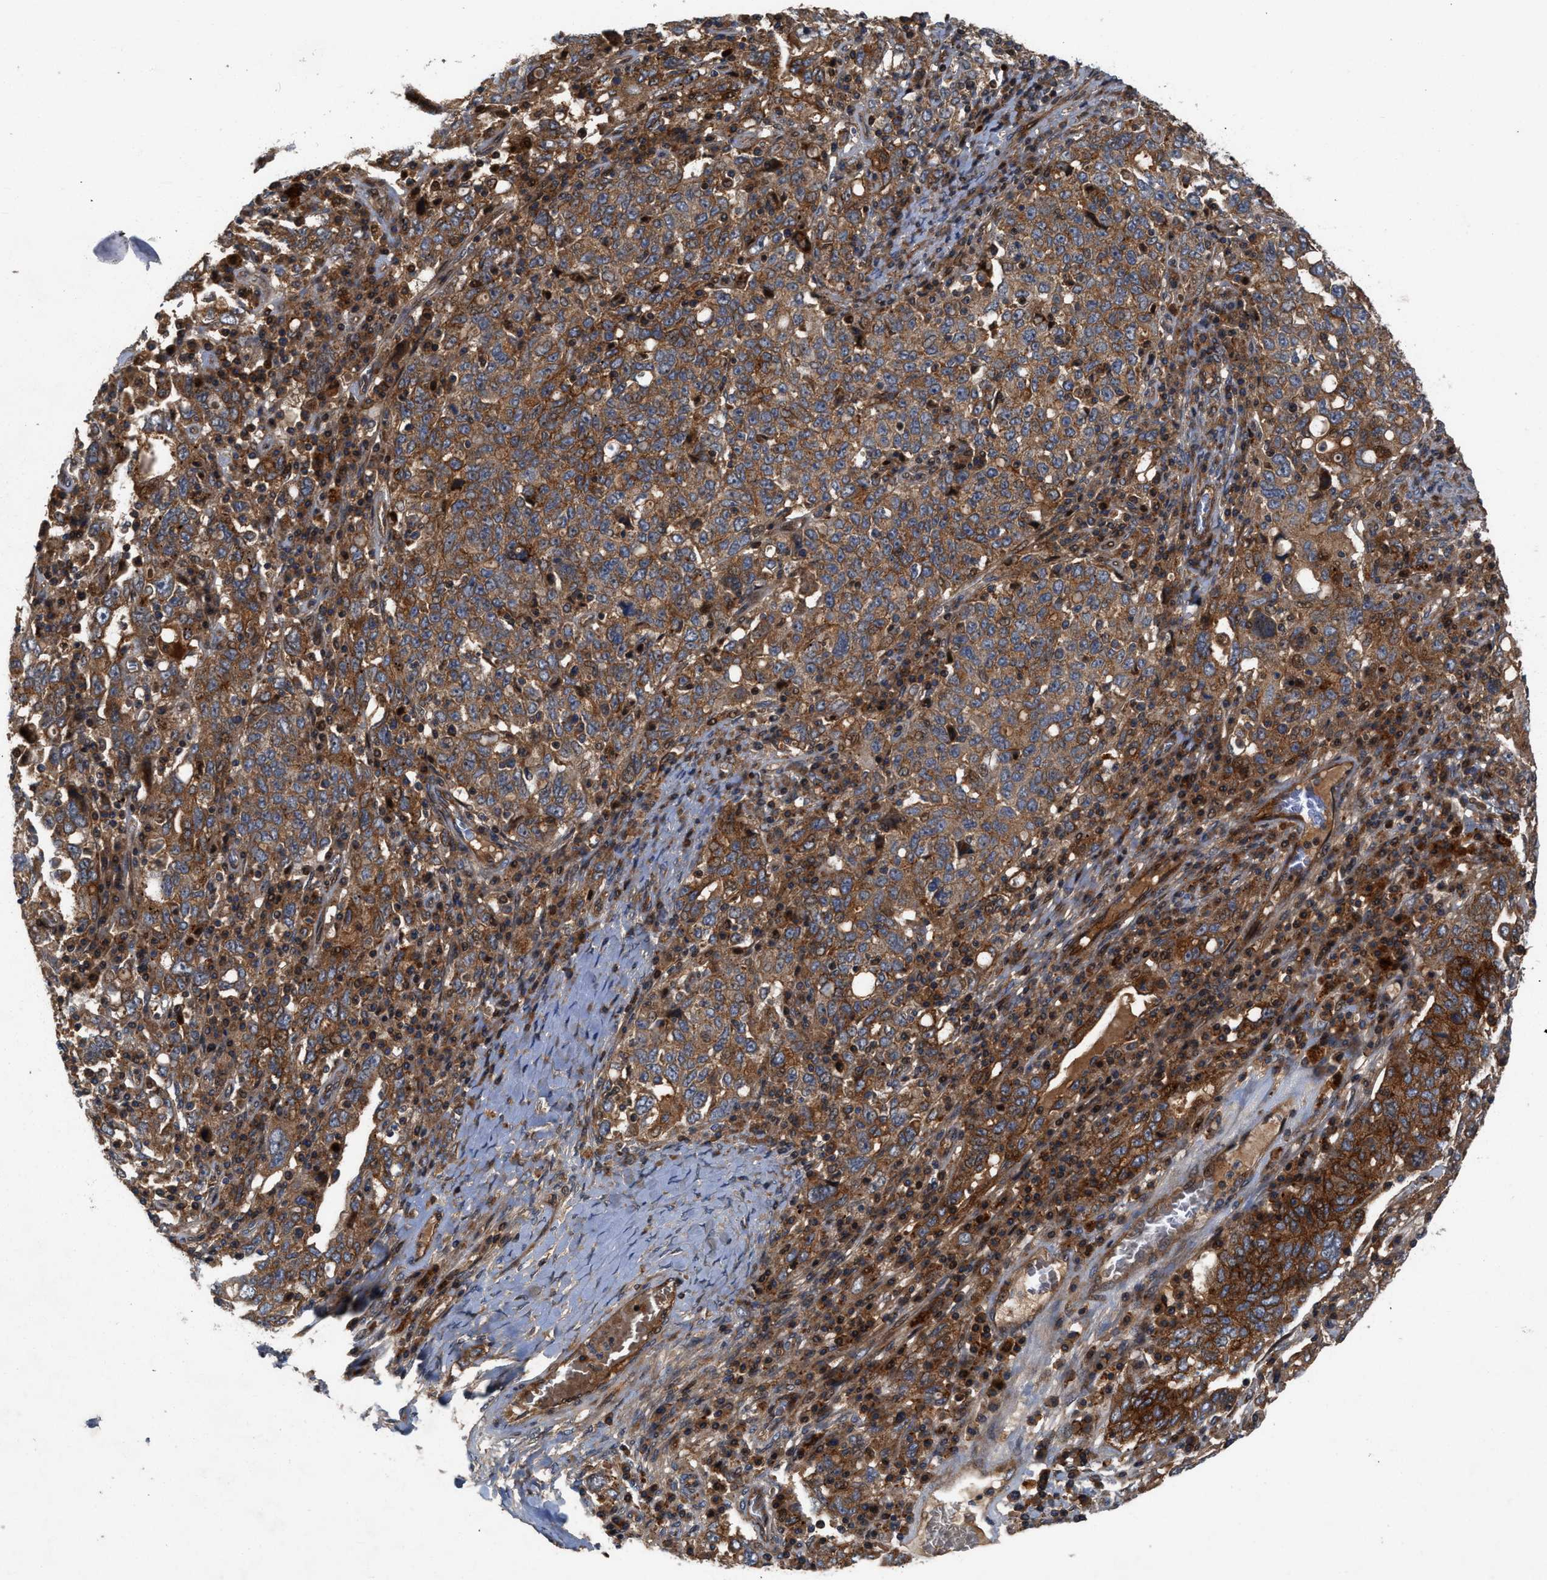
{"staining": {"intensity": "moderate", "quantity": ">75%", "location": "cytoplasmic/membranous"}, "tissue": "ovarian cancer", "cell_type": "Tumor cells", "image_type": "cancer", "snomed": [{"axis": "morphology", "description": "Carcinoma, endometroid"}, {"axis": "topography", "description": "Ovary"}], "caption": "Ovarian cancer (endometroid carcinoma) tissue exhibits moderate cytoplasmic/membranous positivity in approximately >75% of tumor cells The staining is performed using DAB brown chromogen to label protein expression. The nuclei are counter-stained blue using hematoxylin.", "gene": "CNNM3", "patient": {"sex": "female", "age": 62}}